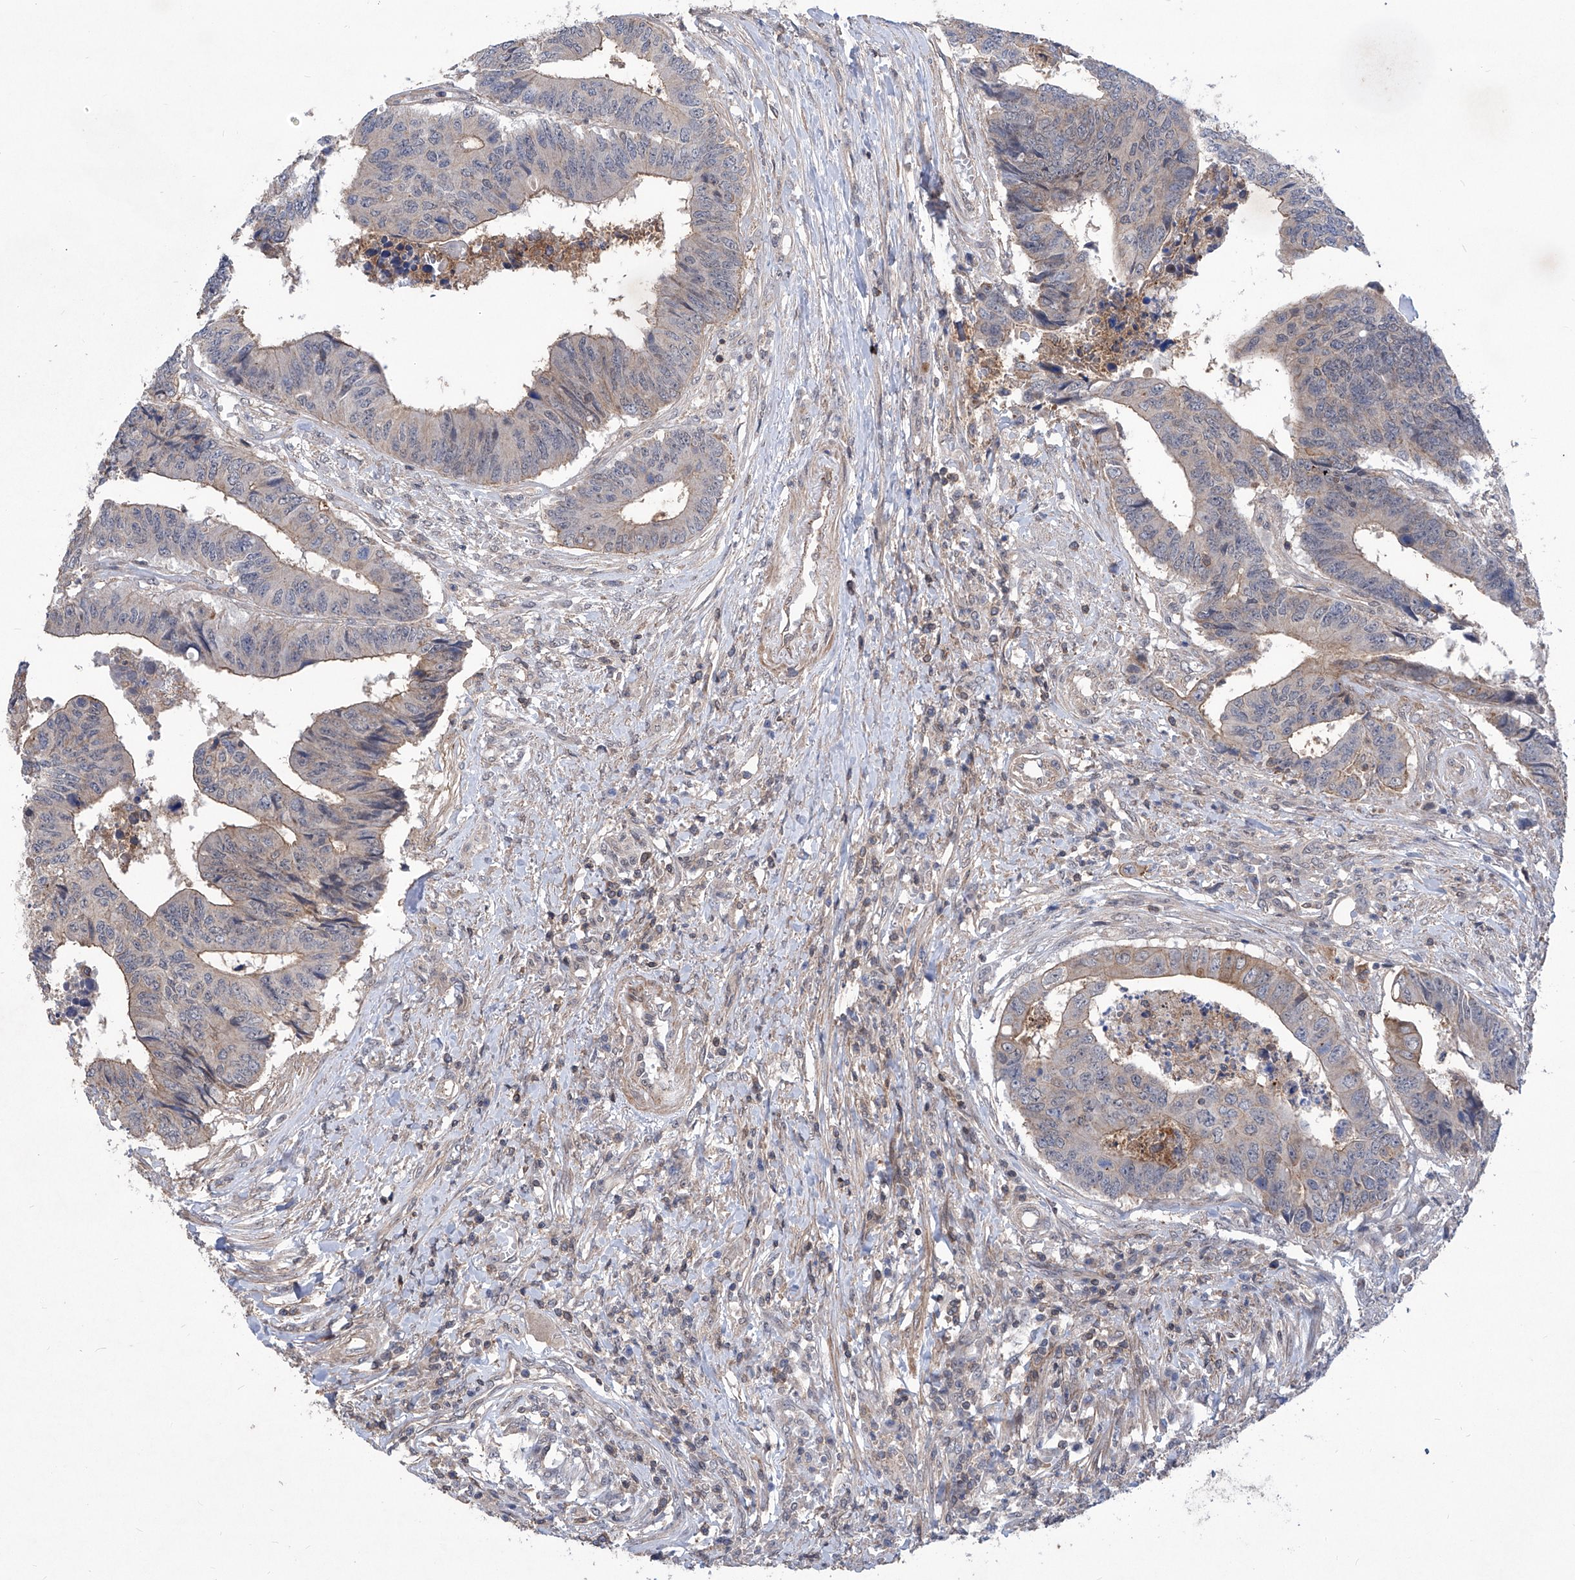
{"staining": {"intensity": "weak", "quantity": "25%-75%", "location": "cytoplasmic/membranous"}, "tissue": "colorectal cancer", "cell_type": "Tumor cells", "image_type": "cancer", "snomed": [{"axis": "morphology", "description": "Adenocarcinoma, NOS"}, {"axis": "topography", "description": "Rectum"}], "caption": "Colorectal cancer stained with IHC exhibits weak cytoplasmic/membranous positivity in approximately 25%-75% of tumor cells.", "gene": "KIFC2", "patient": {"sex": "male", "age": 84}}